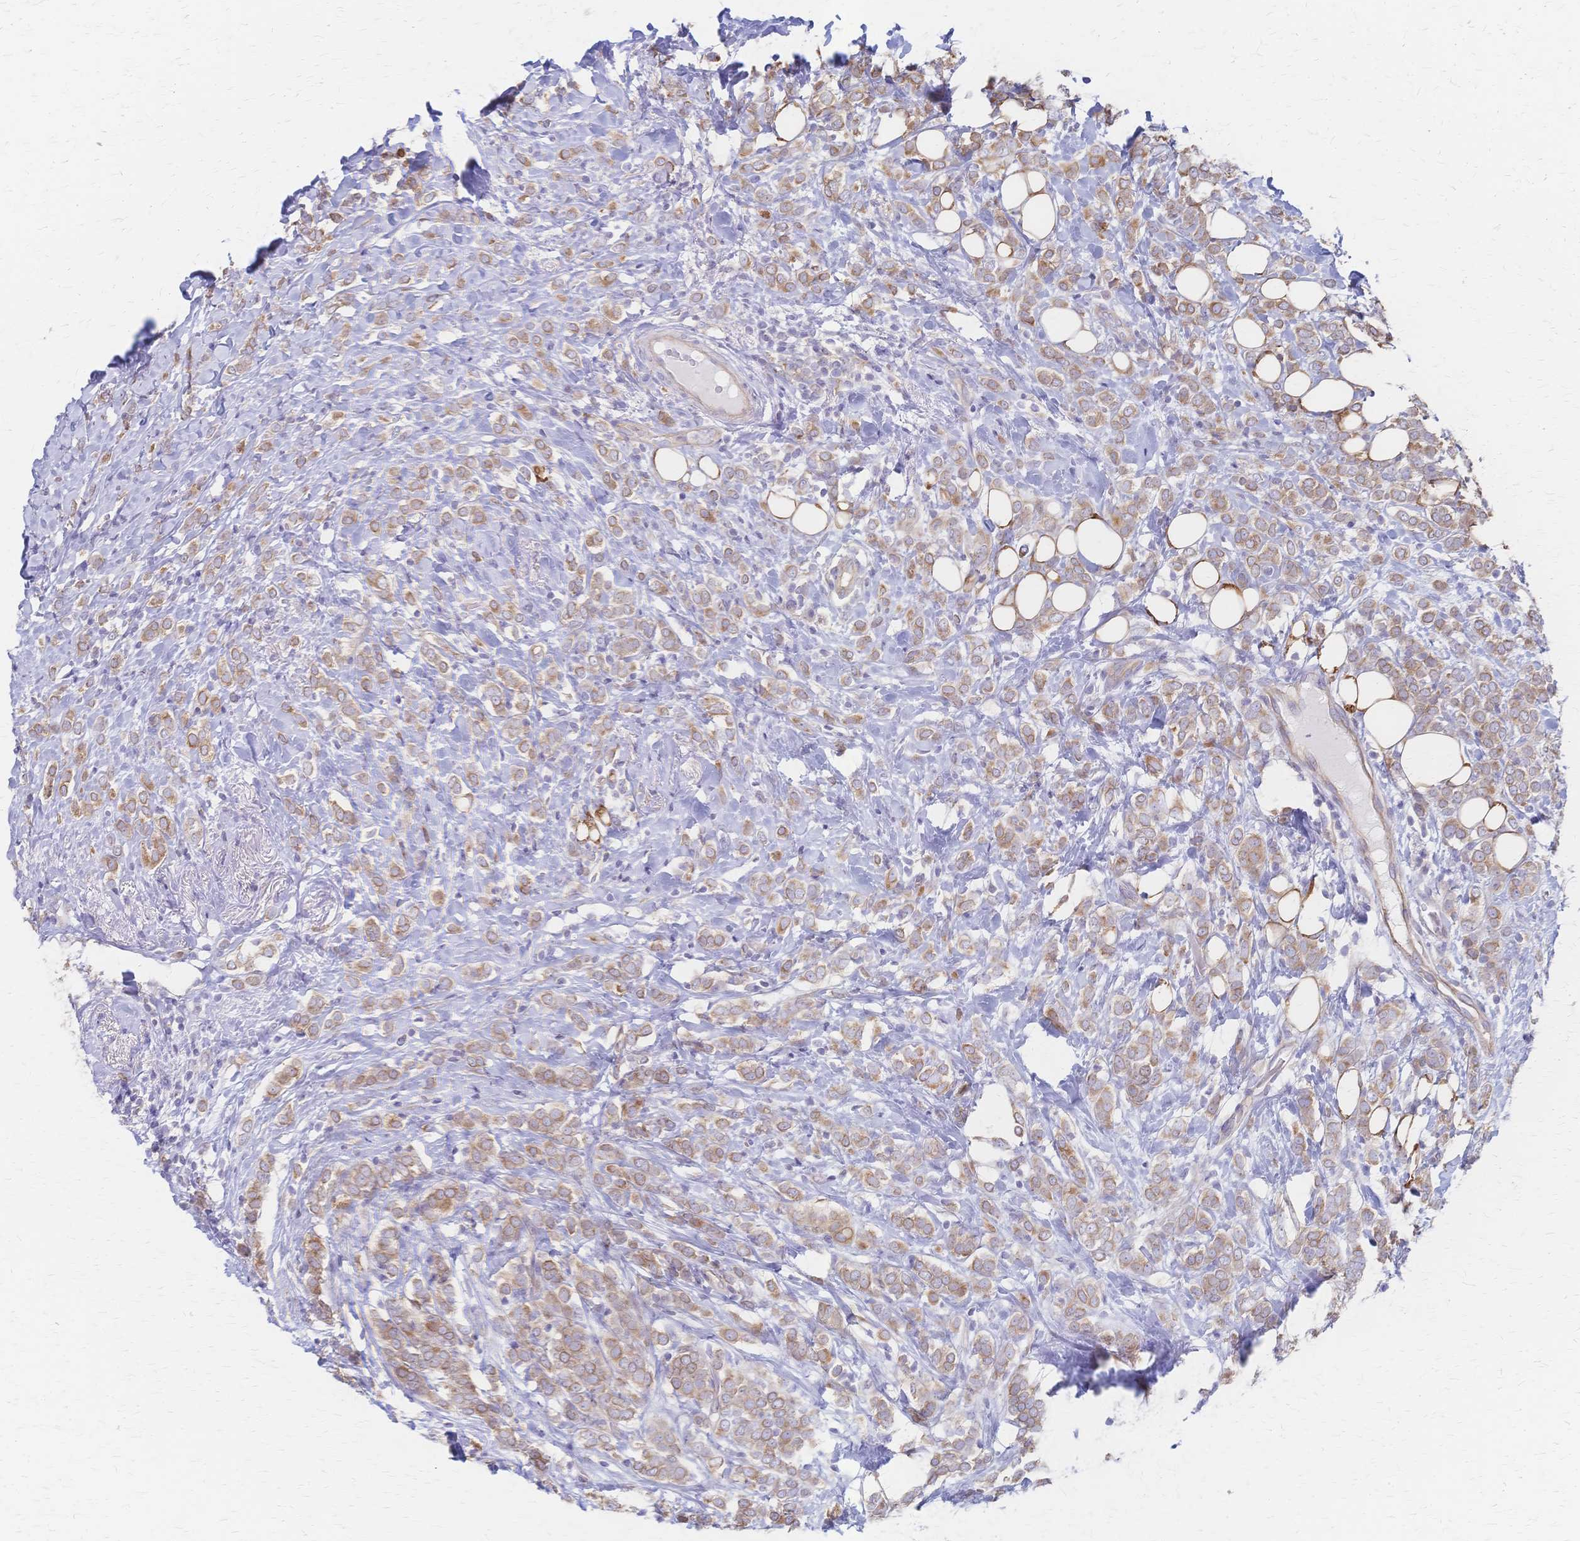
{"staining": {"intensity": "weak", "quantity": ">75%", "location": "cytoplasmic/membranous"}, "tissue": "breast cancer", "cell_type": "Tumor cells", "image_type": "cancer", "snomed": [{"axis": "morphology", "description": "Lobular carcinoma"}, {"axis": "topography", "description": "Breast"}], "caption": "Approximately >75% of tumor cells in breast lobular carcinoma exhibit weak cytoplasmic/membranous protein staining as visualized by brown immunohistochemical staining.", "gene": "CYB5A", "patient": {"sex": "female", "age": 49}}